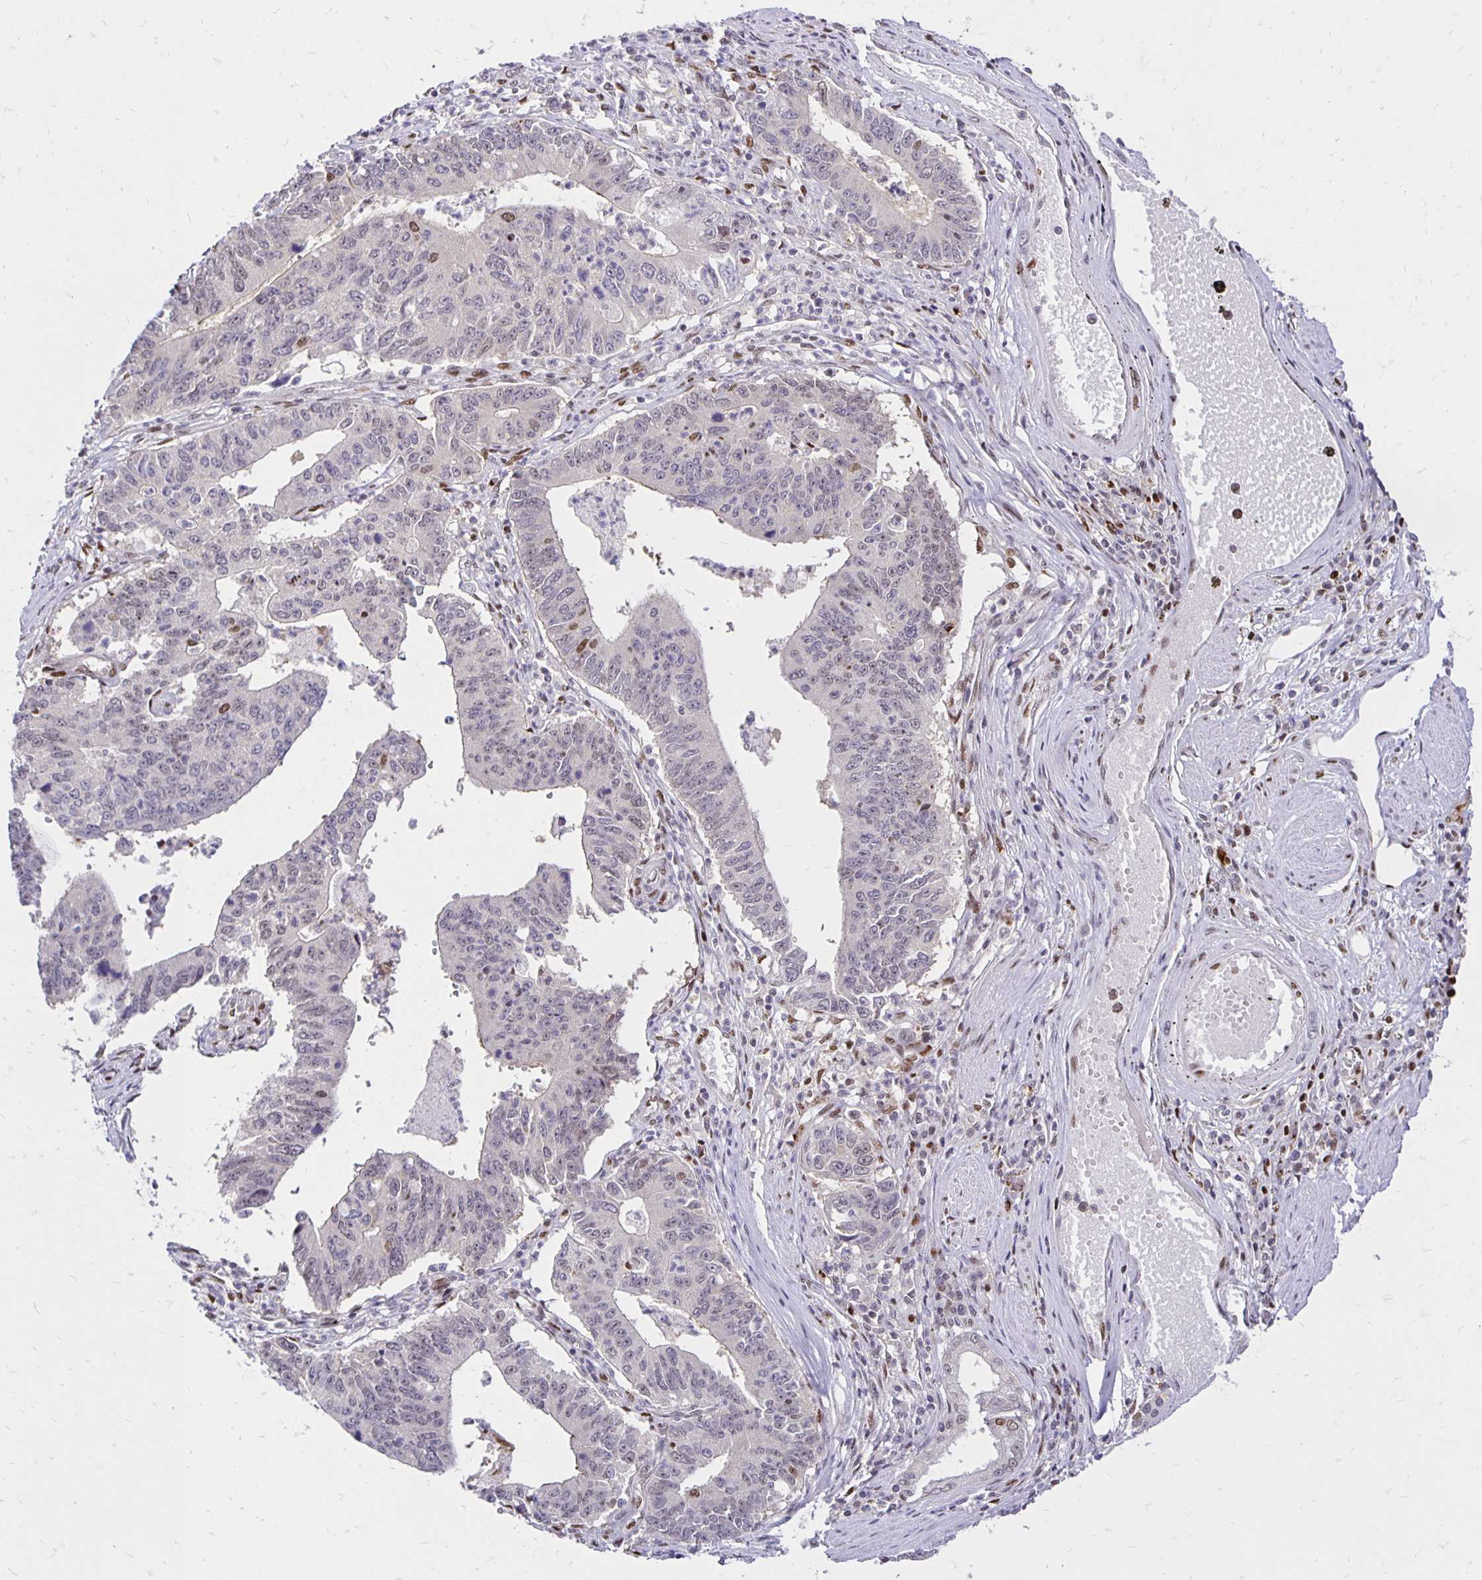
{"staining": {"intensity": "moderate", "quantity": "<25%", "location": "nuclear"}, "tissue": "stomach cancer", "cell_type": "Tumor cells", "image_type": "cancer", "snomed": [{"axis": "morphology", "description": "Adenocarcinoma, NOS"}, {"axis": "topography", "description": "Stomach"}], "caption": "Adenocarcinoma (stomach) tissue displays moderate nuclear staining in approximately <25% of tumor cells, visualized by immunohistochemistry. The protein is shown in brown color, while the nuclei are stained blue.", "gene": "ZNF579", "patient": {"sex": "male", "age": 59}}